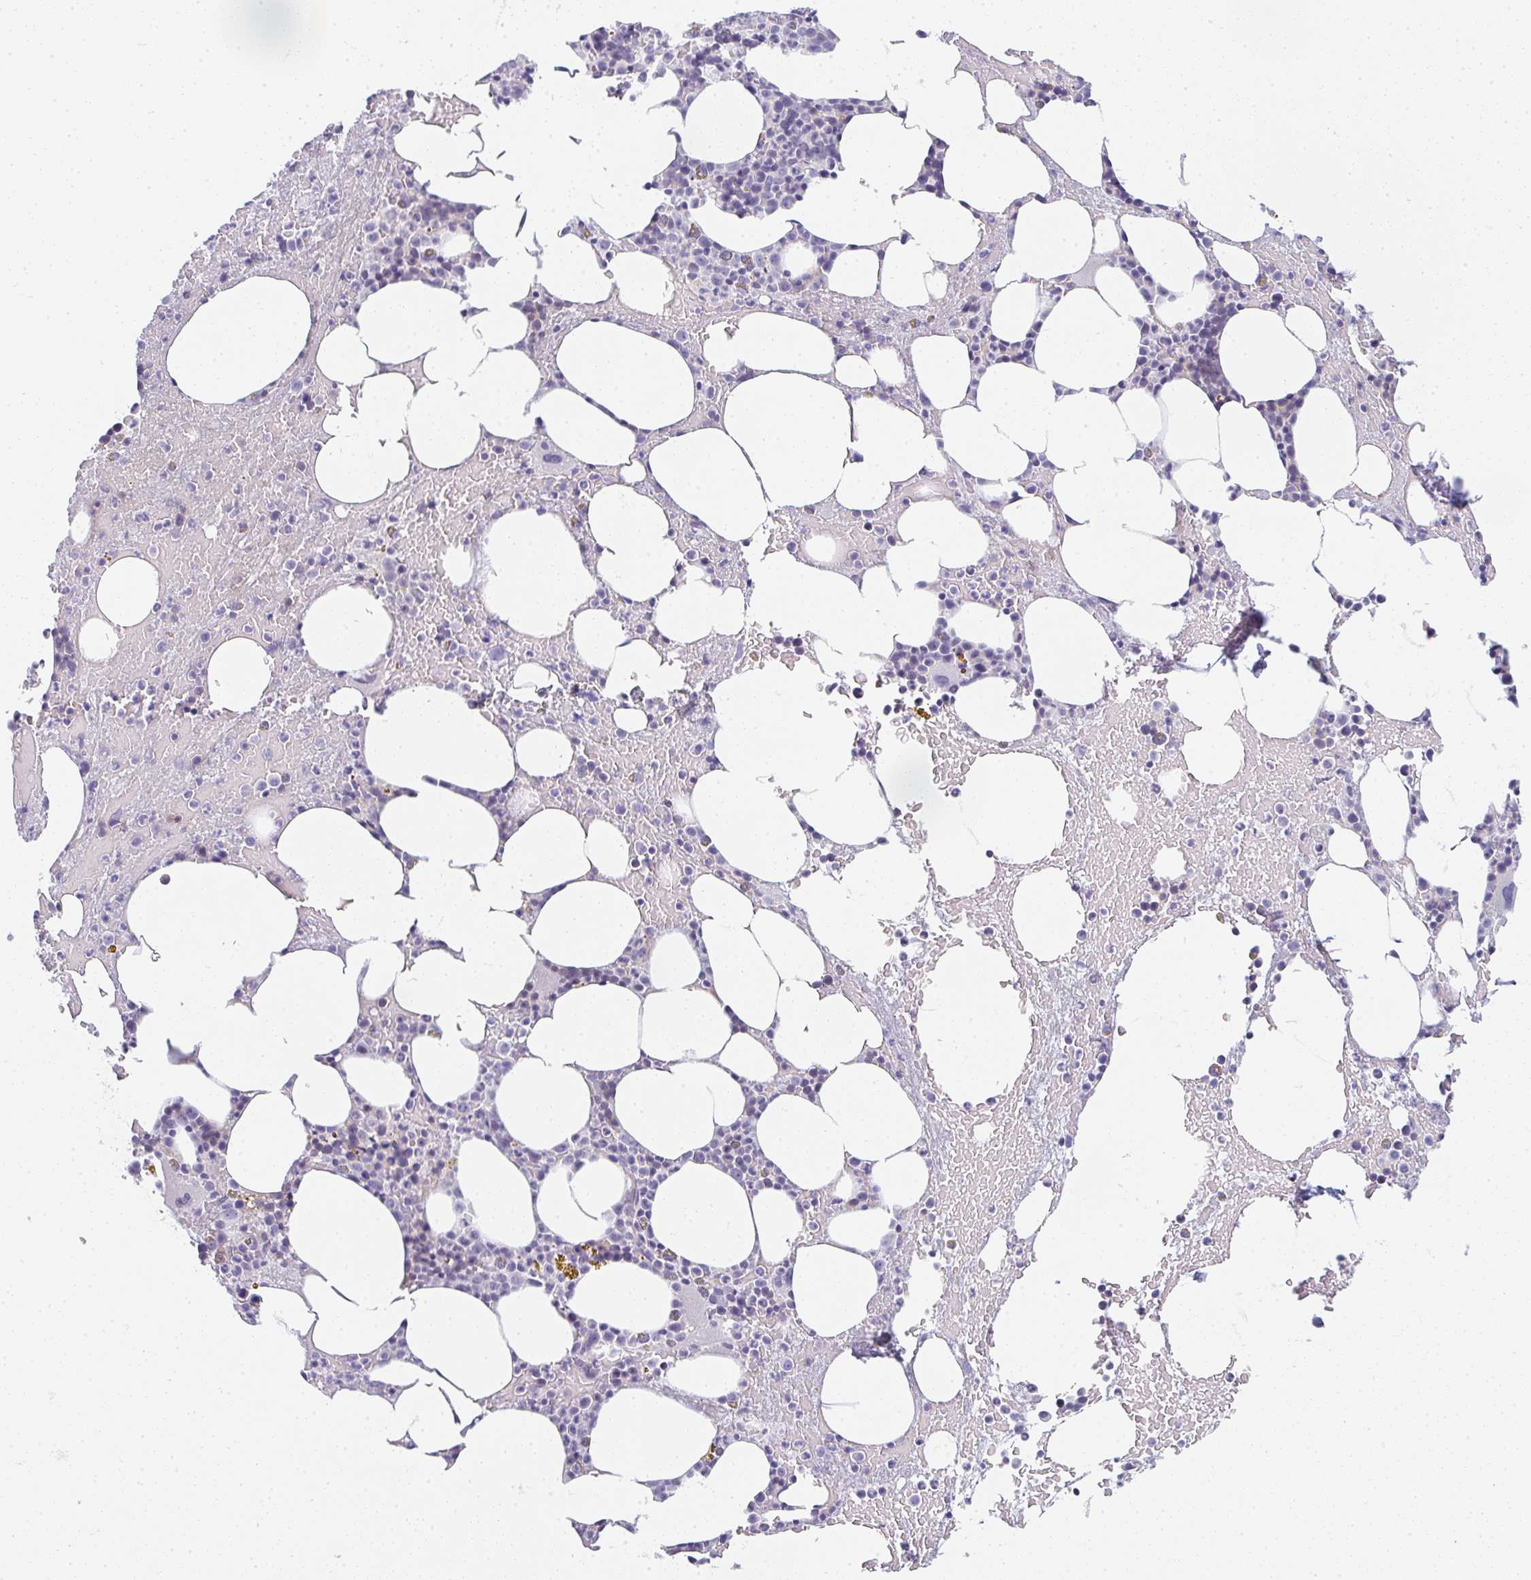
{"staining": {"intensity": "negative", "quantity": "none", "location": "none"}, "tissue": "bone marrow", "cell_type": "Hematopoietic cells", "image_type": "normal", "snomed": [{"axis": "morphology", "description": "Normal tissue, NOS"}, {"axis": "topography", "description": "Bone marrow"}], "caption": "The micrograph demonstrates no significant expression in hematopoietic cells of bone marrow. Nuclei are stained in blue.", "gene": "NEU2", "patient": {"sex": "female", "age": 62}}